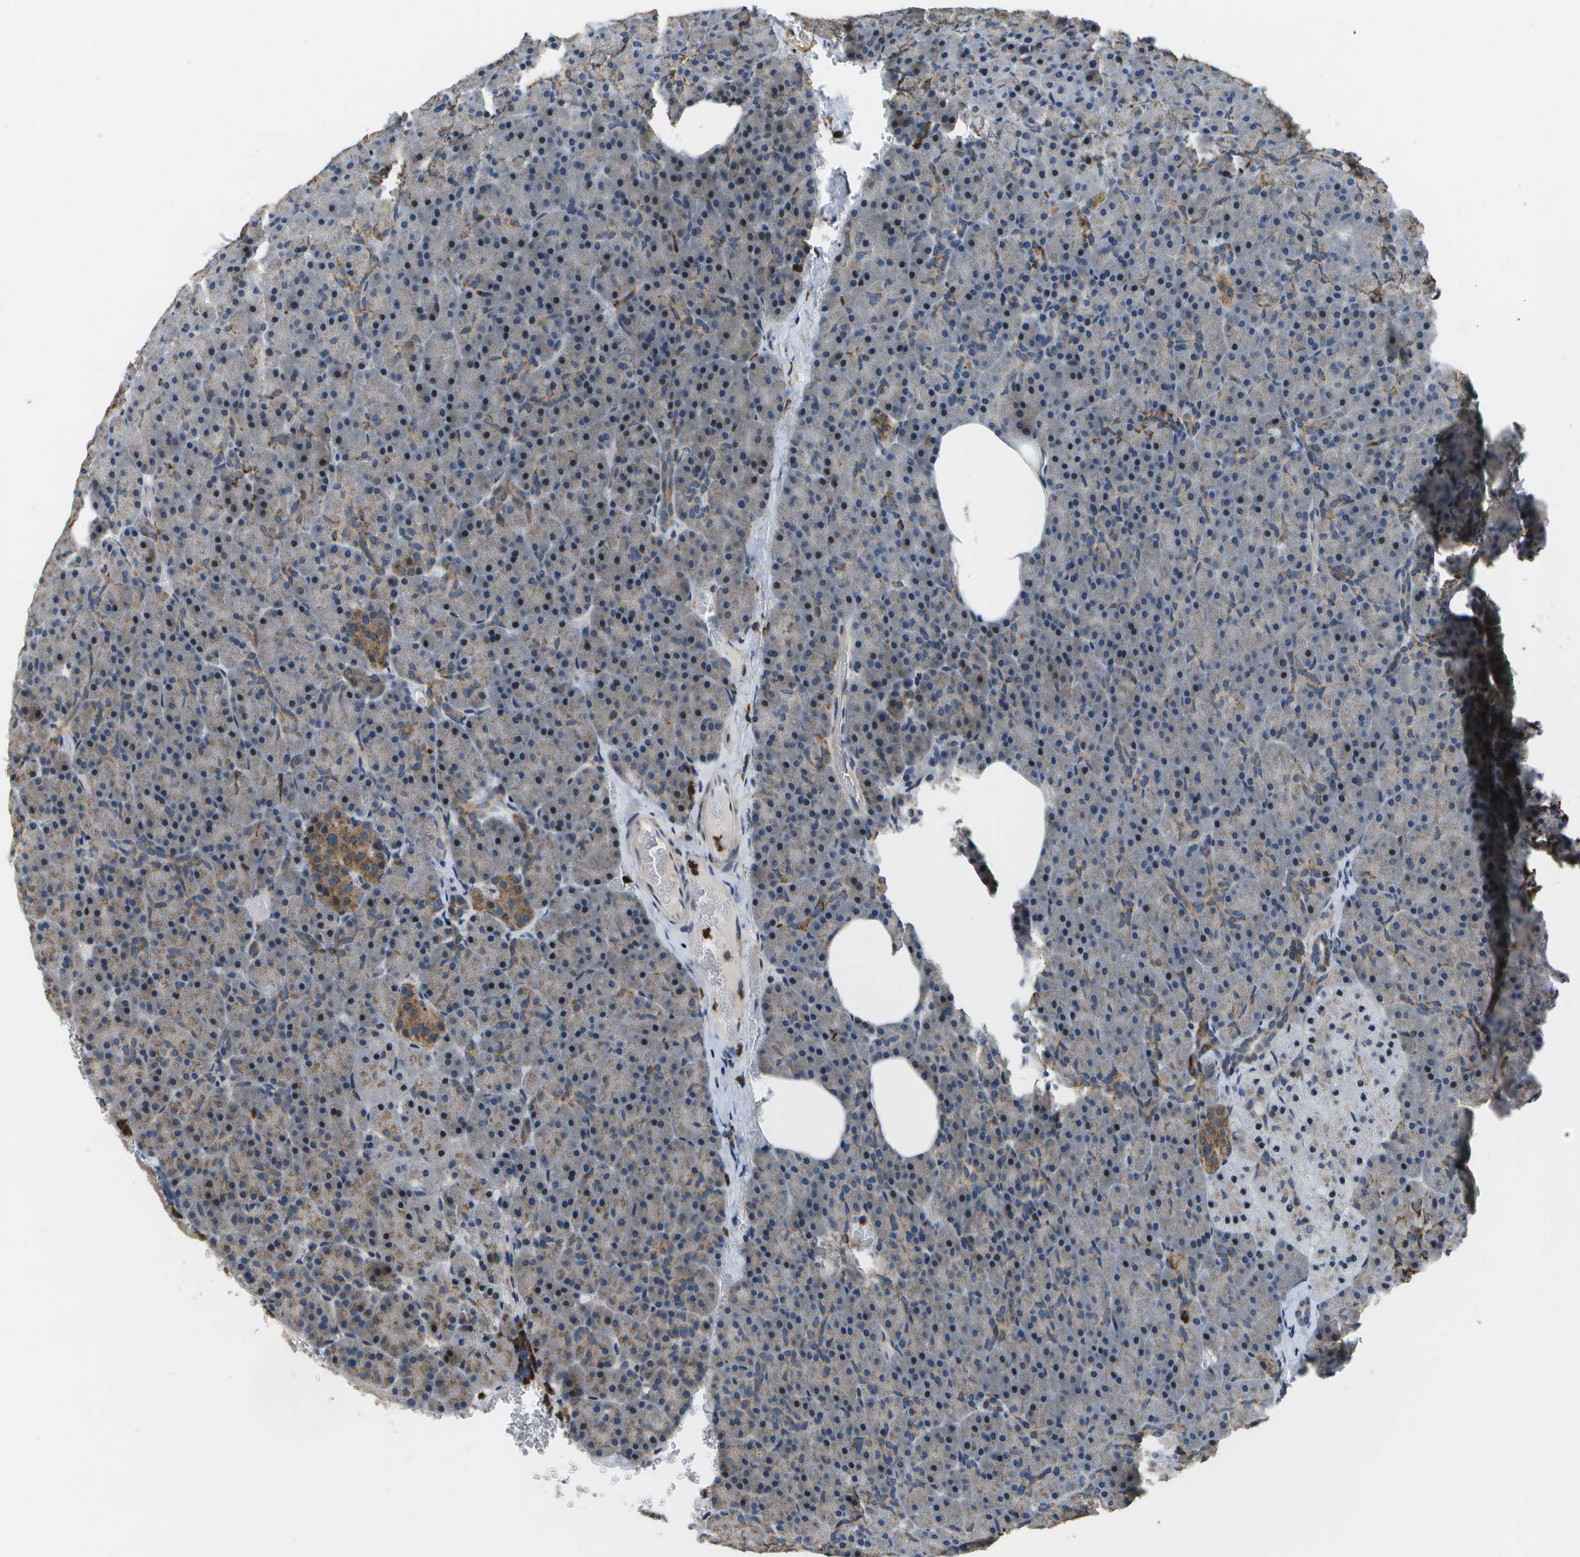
{"staining": {"intensity": "moderate", "quantity": "<25%", "location": "cytoplasmic/membranous"}, "tissue": "pancreas", "cell_type": "Exocrine glandular cells", "image_type": "normal", "snomed": [{"axis": "morphology", "description": "Normal tissue, NOS"}, {"axis": "topography", "description": "Pancreas"}], "caption": "Protein staining of unremarkable pancreas reveals moderate cytoplasmic/membranous expression in about <25% of exocrine glandular cells.", "gene": "GALNT15", "patient": {"sex": "female", "age": 35}}